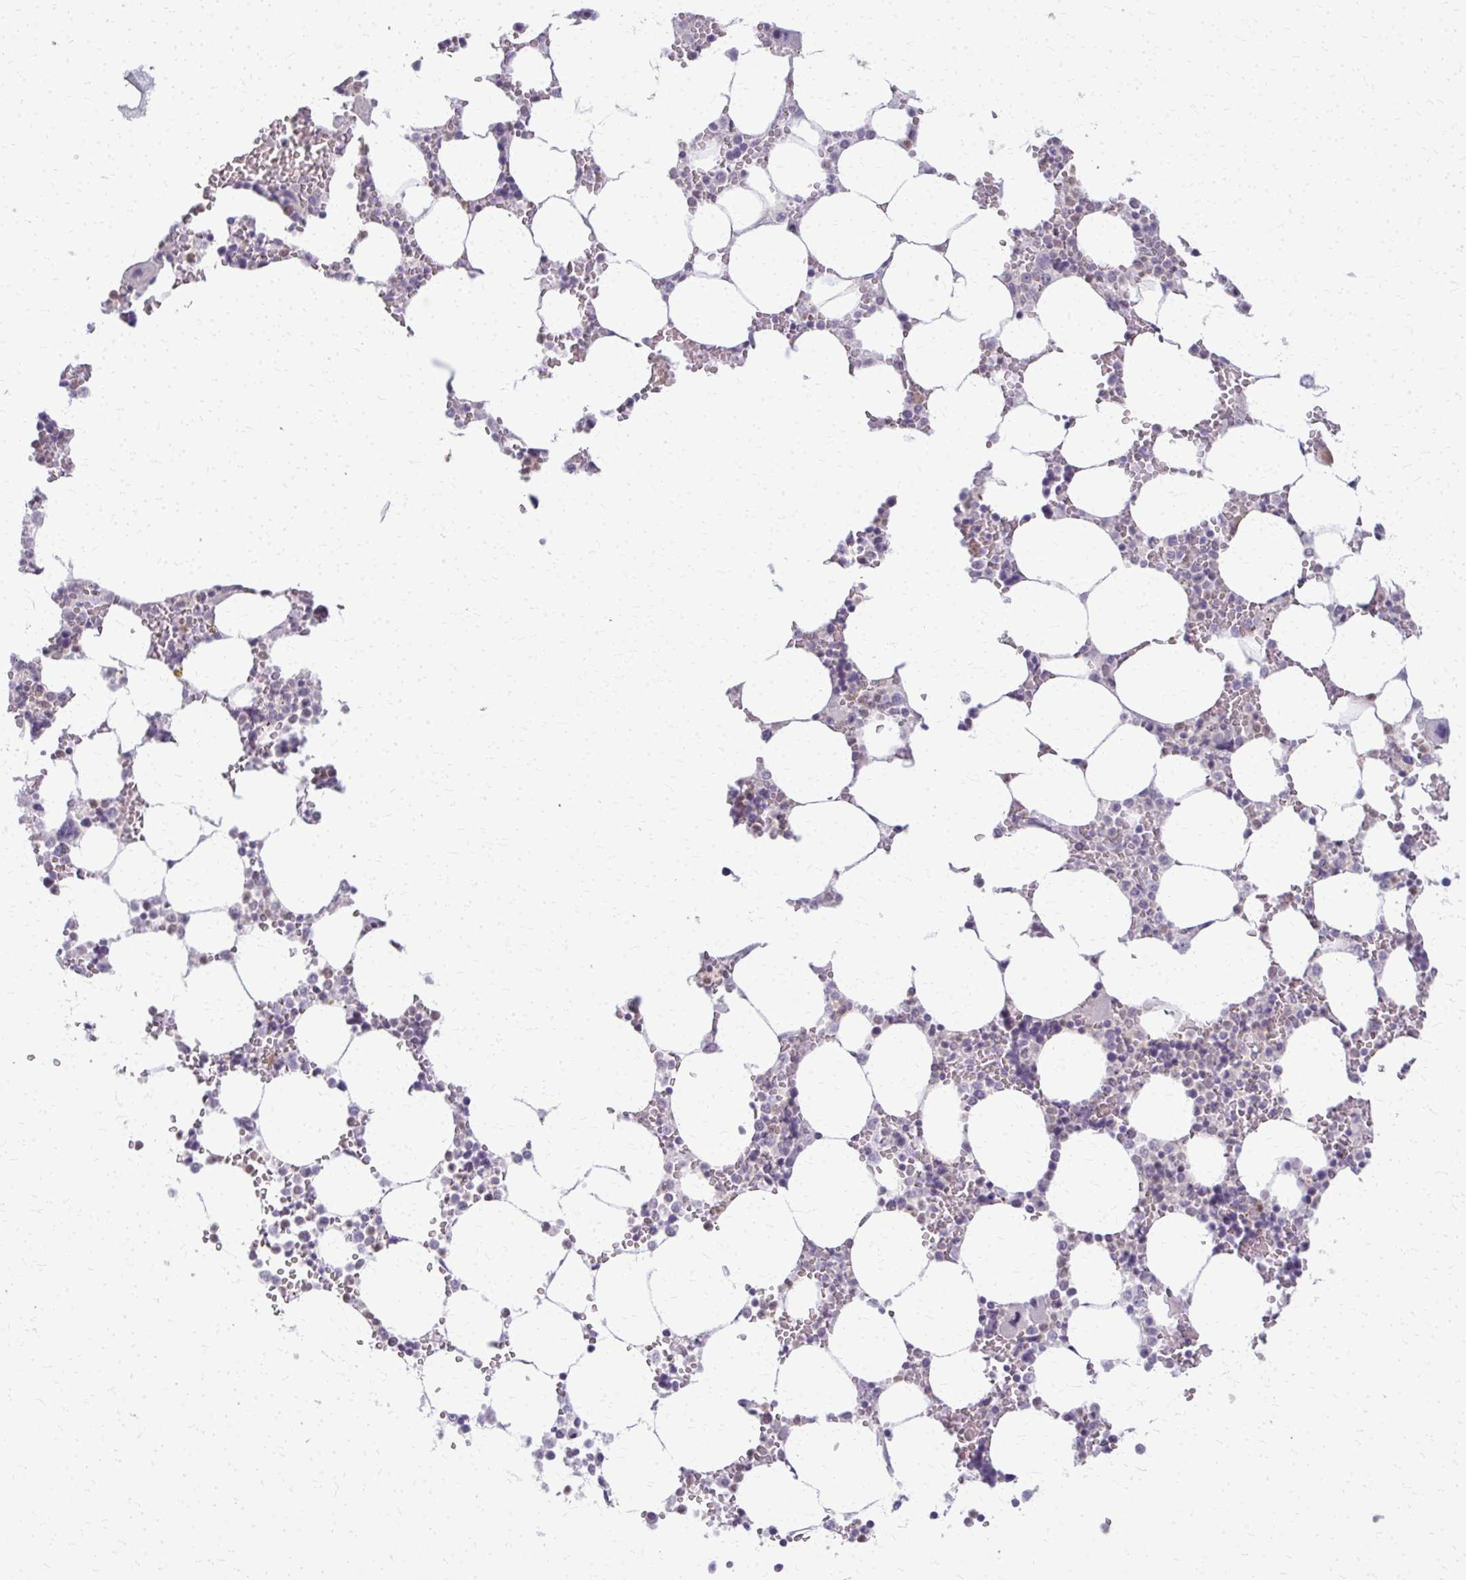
{"staining": {"intensity": "negative", "quantity": "none", "location": "none"}, "tissue": "bone marrow", "cell_type": "Hematopoietic cells", "image_type": "normal", "snomed": [{"axis": "morphology", "description": "Normal tissue, NOS"}, {"axis": "topography", "description": "Bone marrow"}], "caption": "Immunohistochemistry (IHC) image of normal human bone marrow stained for a protein (brown), which reveals no positivity in hematopoietic cells.", "gene": "CA3", "patient": {"sex": "male", "age": 64}}